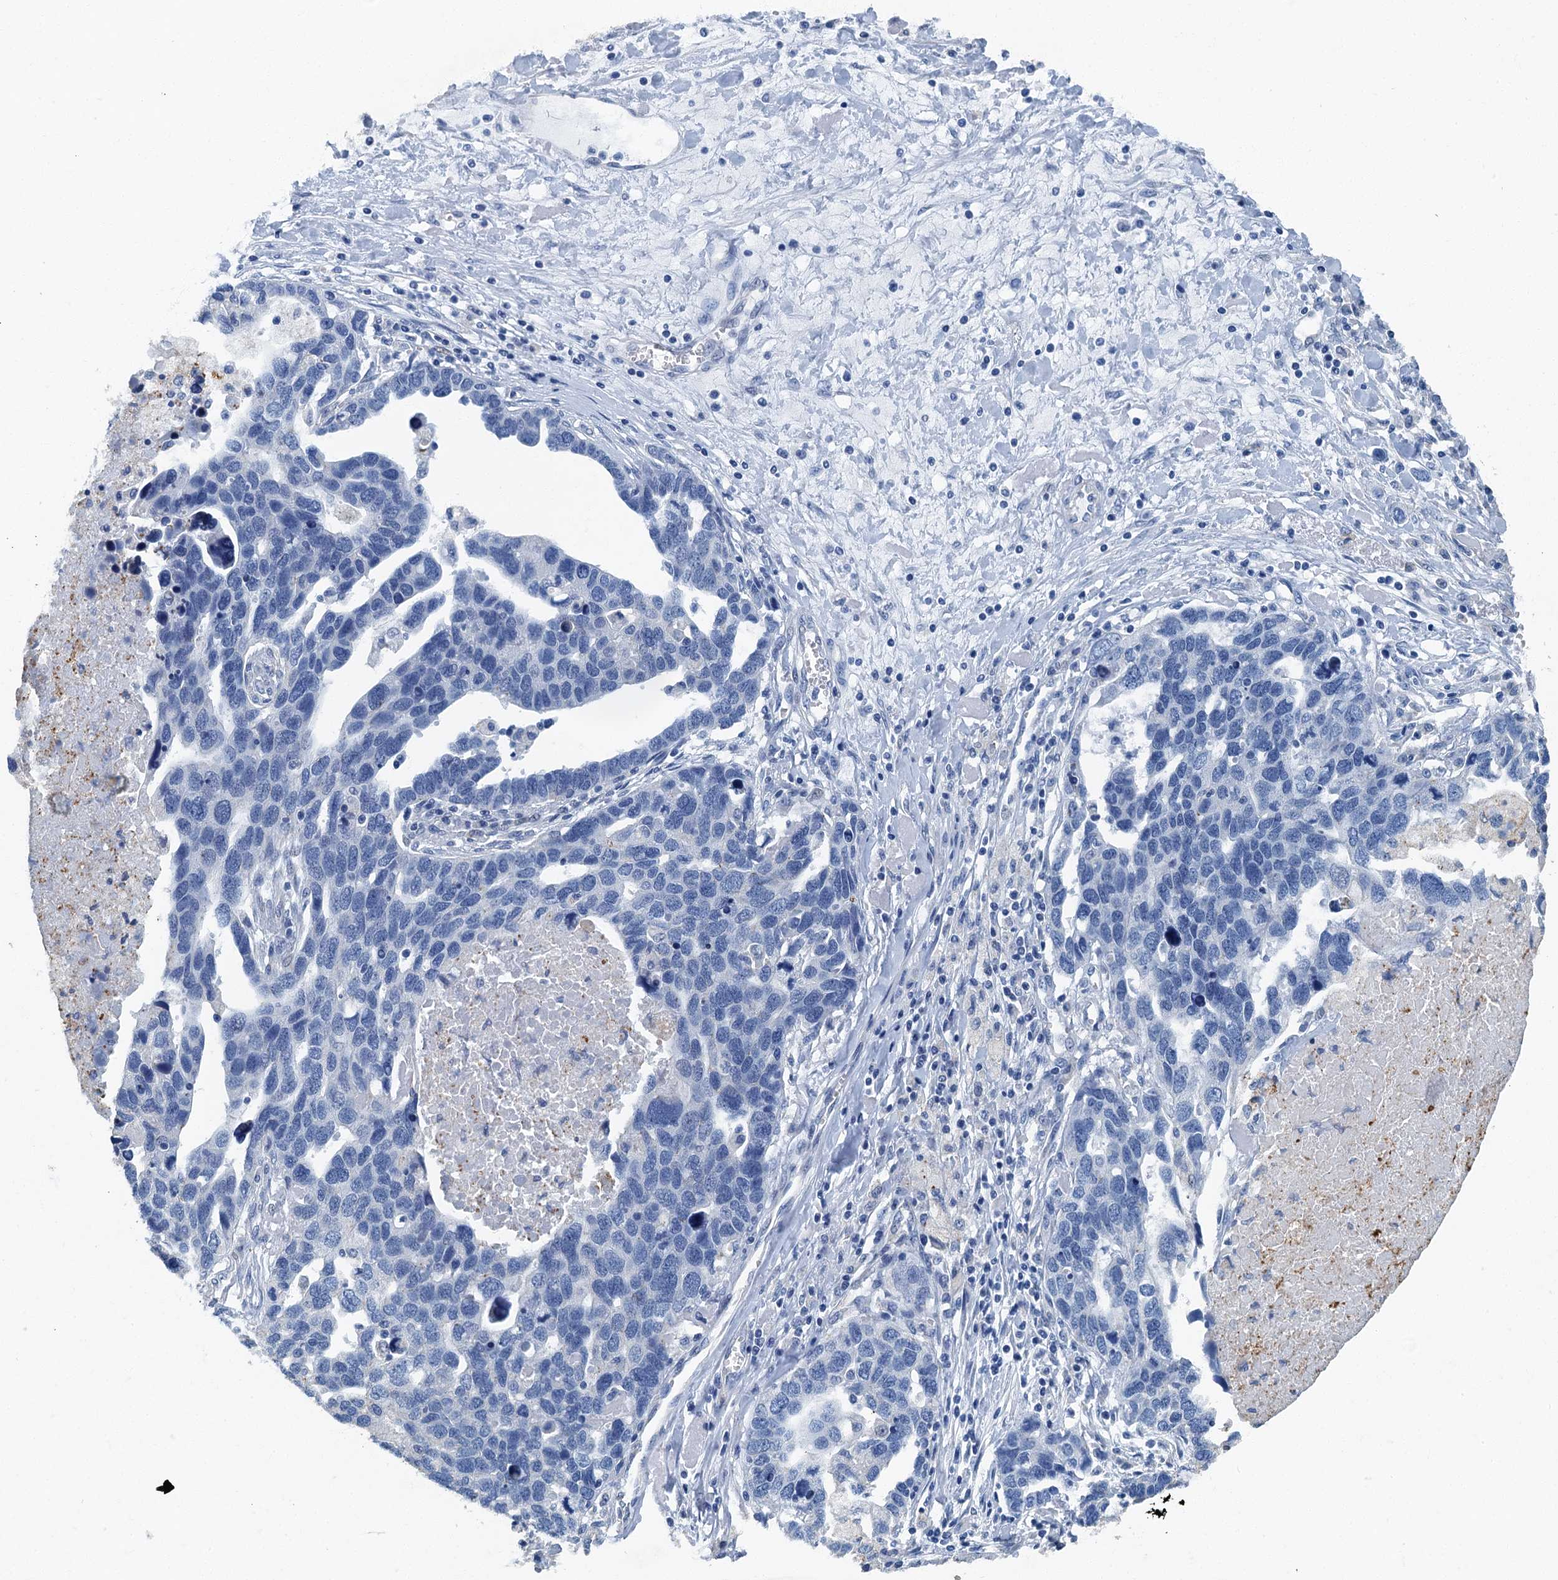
{"staining": {"intensity": "negative", "quantity": "none", "location": "none"}, "tissue": "ovarian cancer", "cell_type": "Tumor cells", "image_type": "cancer", "snomed": [{"axis": "morphology", "description": "Cystadenocarcinoma, serous, NOS"}, {"axis": "topography", "description": "Ovary"}], "caption": "An image of human serous cystadenocarcinoma (ovarian) is negative for staining in tumor cells.", "gene": "GADL1", "patient": {"sex": "female", "age": 54}}